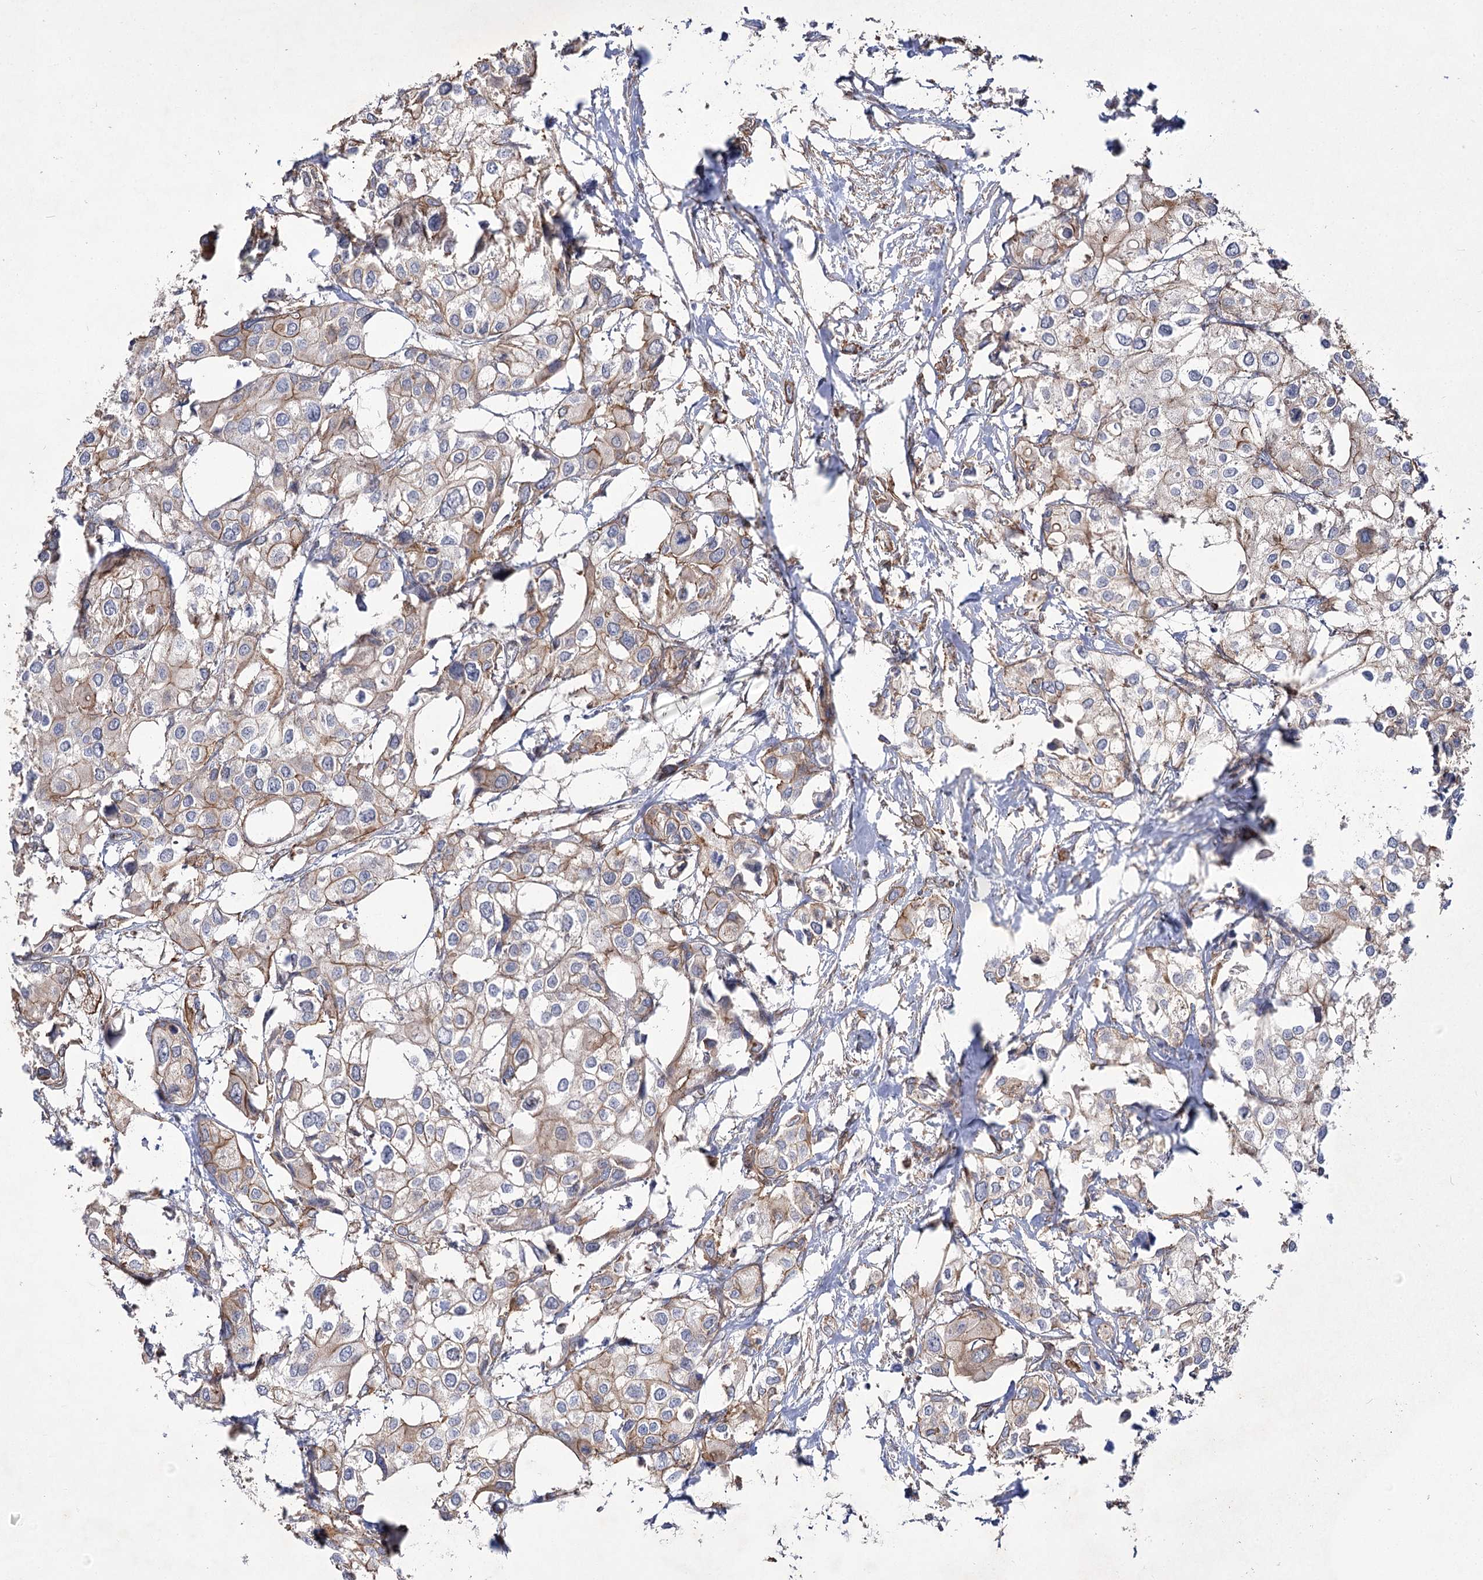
{"staining": {"intensity": "moderate", "quantity": "25%-75%", "location": "cytoplasmic/membranous"}, "tissue": "urothelial cancer", "cell_type": "Tumor cells", "image_type": "cancer", "snomed": [{"axis": "morphology", "description": "Urothelial carcinoma, High grade"}, {"axis": "topography", "description": "Urinary bladder"}], "caption": "High-grade urothelial carcinoma stained with DAB immunohistochemistry demonstrates medium levels of moderate cytoplasmic/membranous expression in about 25%-75% of tumor cells.", "gene": "SH3BP5L", "patient": {"sex": "male", "age": 64}}